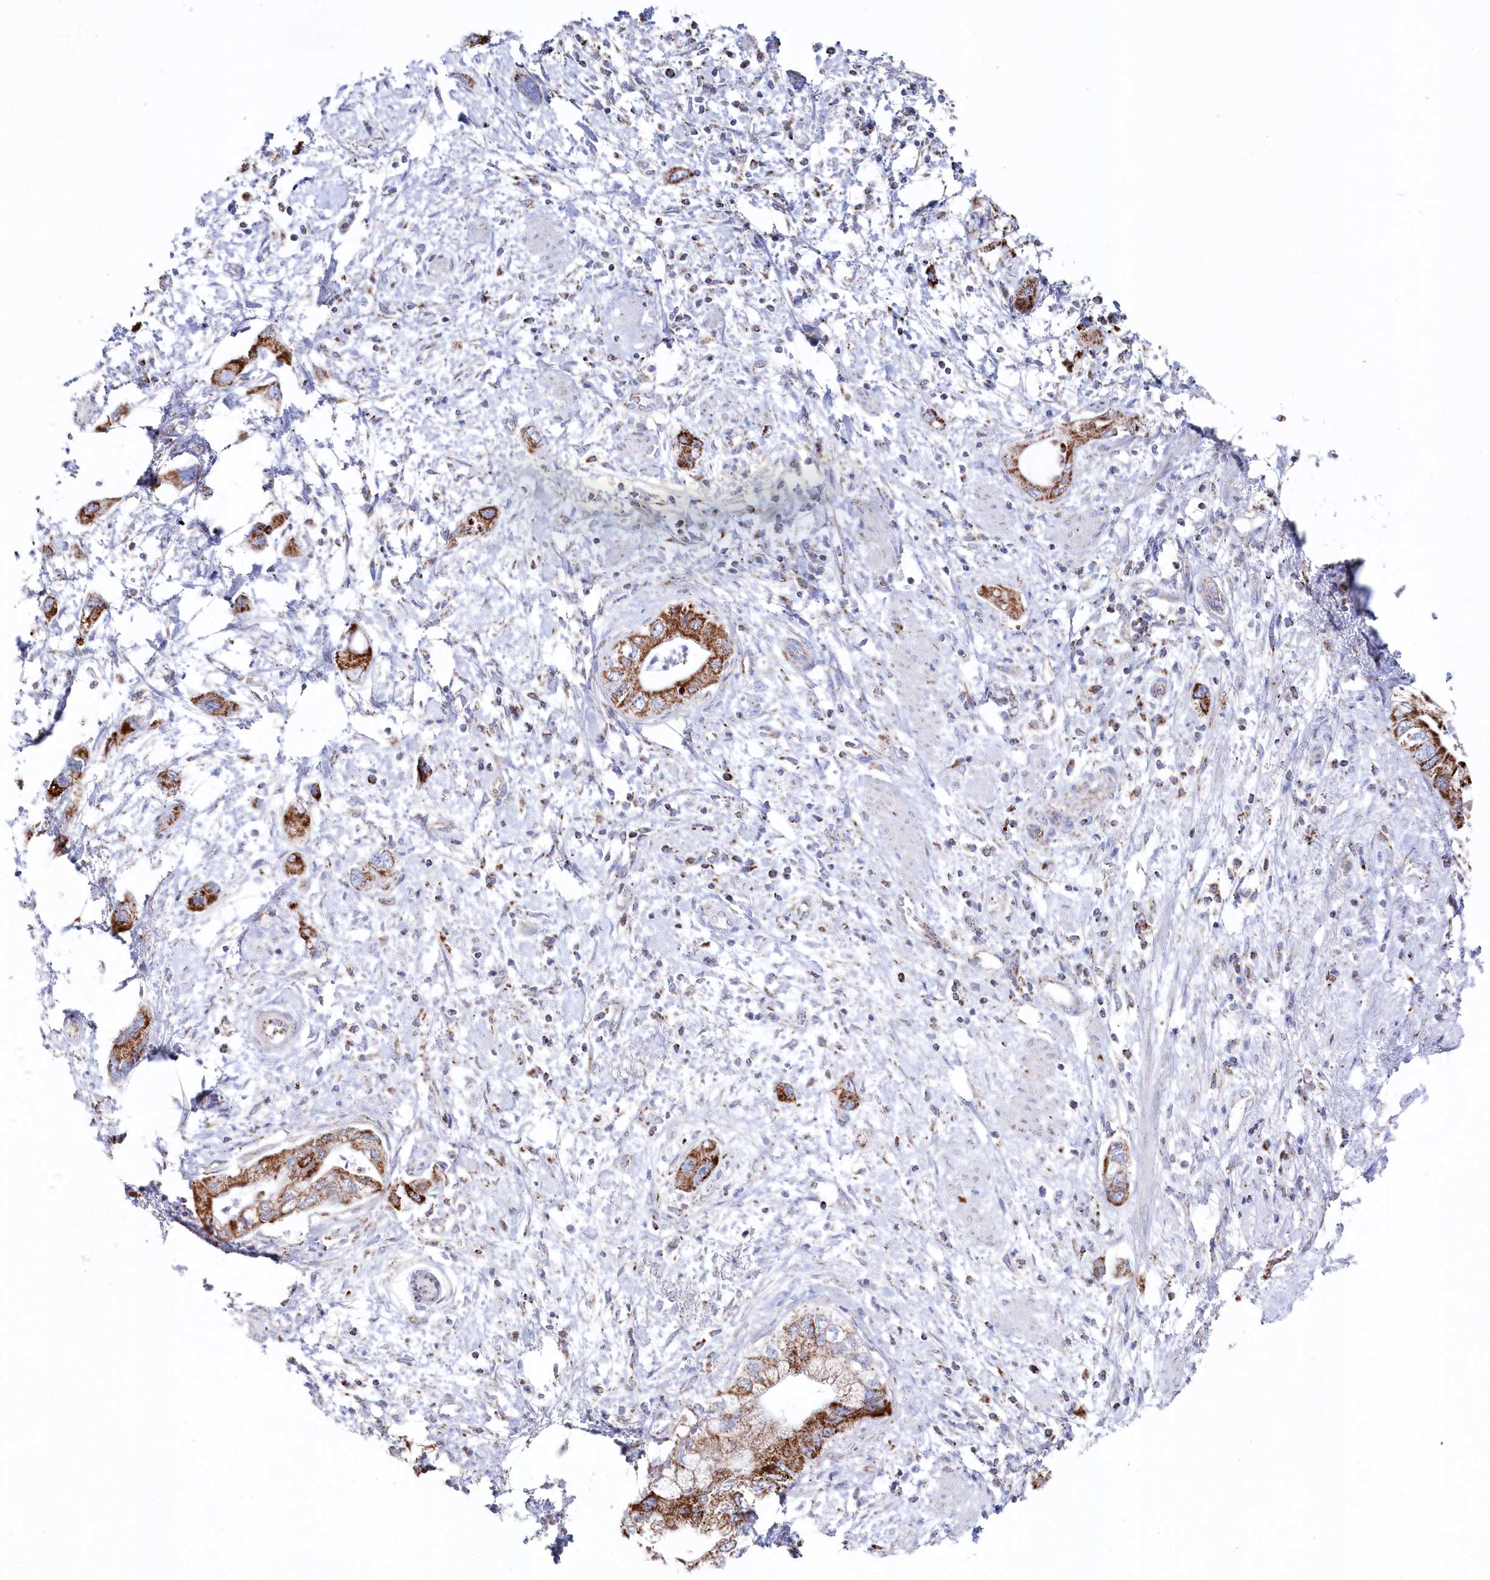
{"staining": {"intensity": "strong", "quantity": "25%-75%", "location": "cytoplasmic/membranous"}, "tissue": "pancreatic cancer", "cell_type": "Tumor cells", "image_type": "cancer", "snomed": [{"axis": "morphology", "description": "Adenocarcinoma, NOS"}, {"axis": "topography", "description": "Pancreas"}], "caption": "This micrograph shows immunohistochemistry staining of pancreatic adenocarcinoma, with high strong cytoplasmic/membranous staining in about 25%-75% of tumor cells.", "gene": "GLS2", "patient": {"sex": "female", "age": 73}}